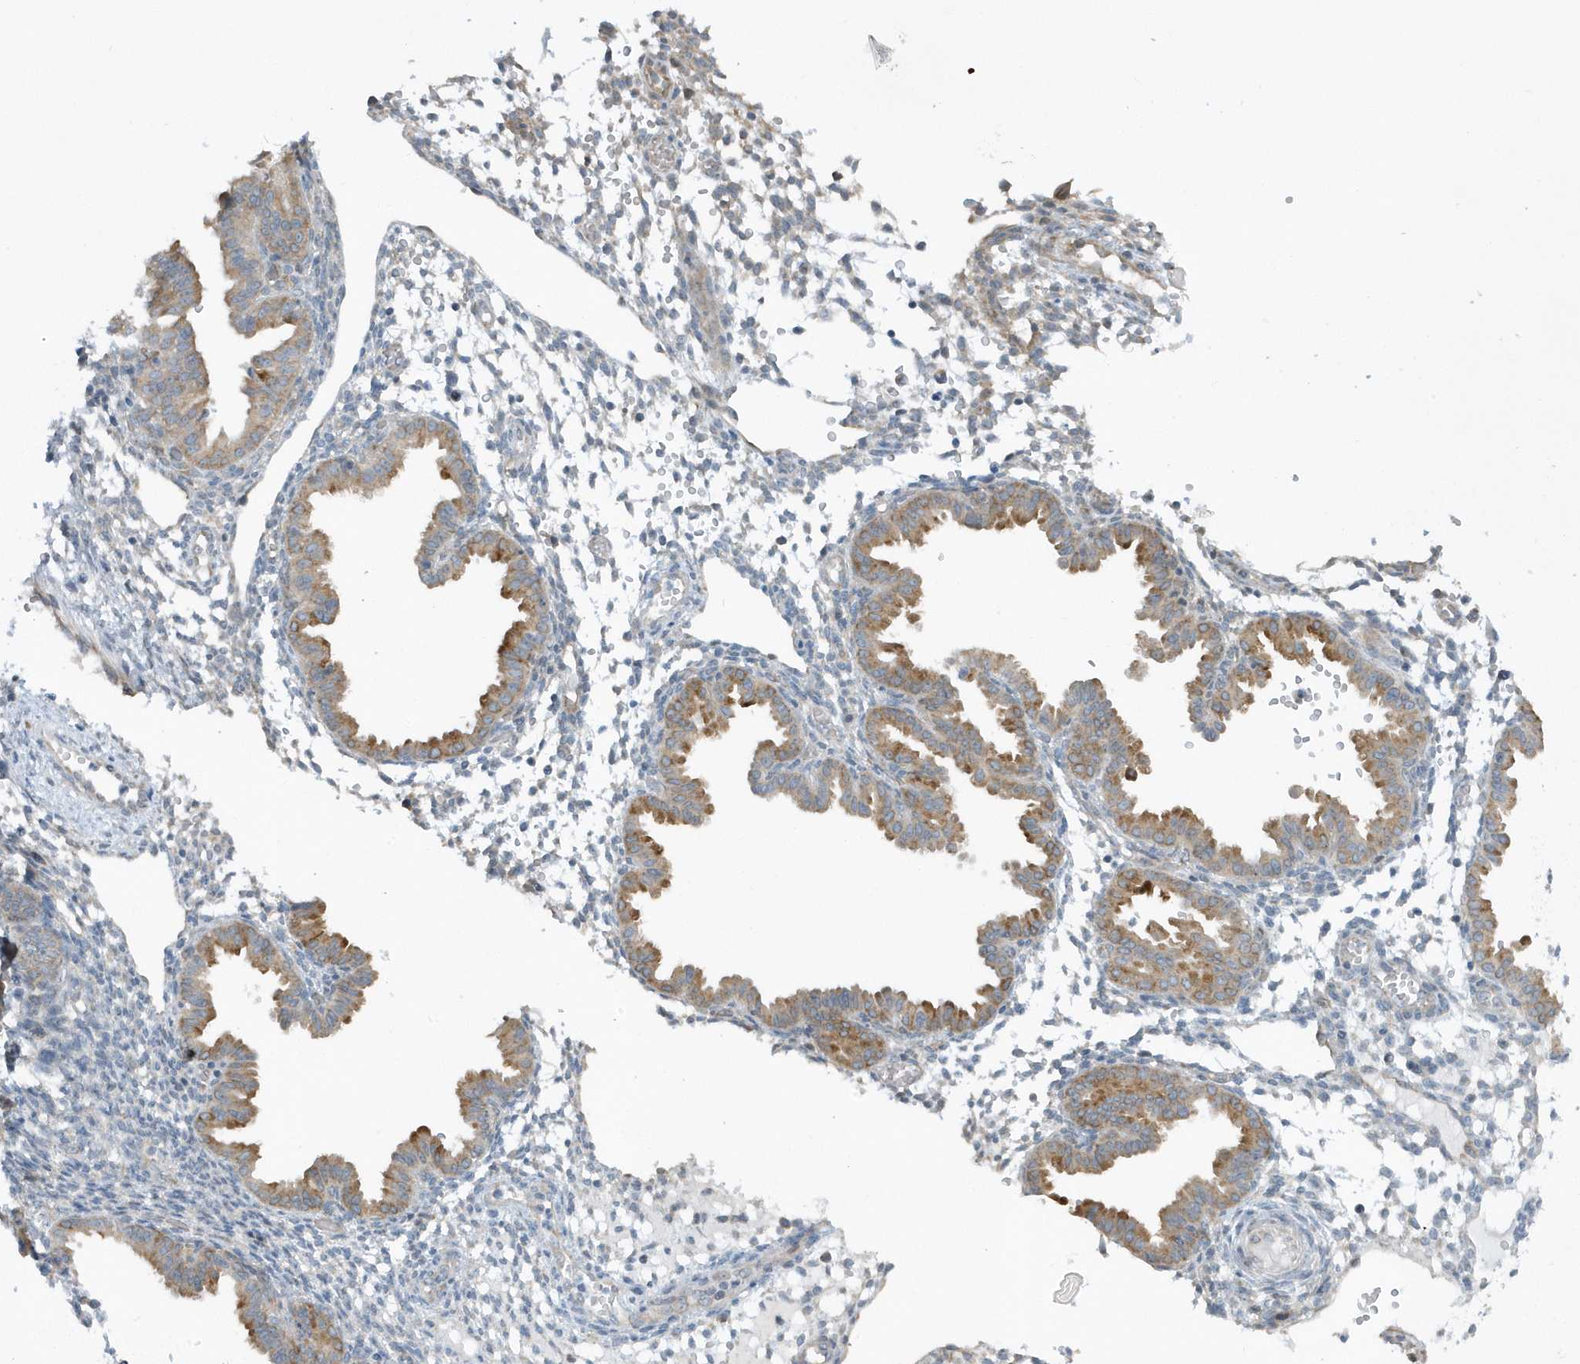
{"staining": {"intensity": "negative", "quantity": "none", "location": "none"}, "tissue": "endometrium", "cell_type": "Cells in endometrial stroma", "image_type": "normal", "snomed": [{"axis": "morphology", "description": "Normal tissue, NOS"}, {"axis": "topography", "description": "Endometrium"}], "caption": "High power microscopy histopathology image of an immunohistochemistry (IHC) histopathology image of benign endometrium, revealing no significant expression in cells in endometrial stroma.", "gene": "SCN3A", "patient": {"sex": "female", "age": 33}}